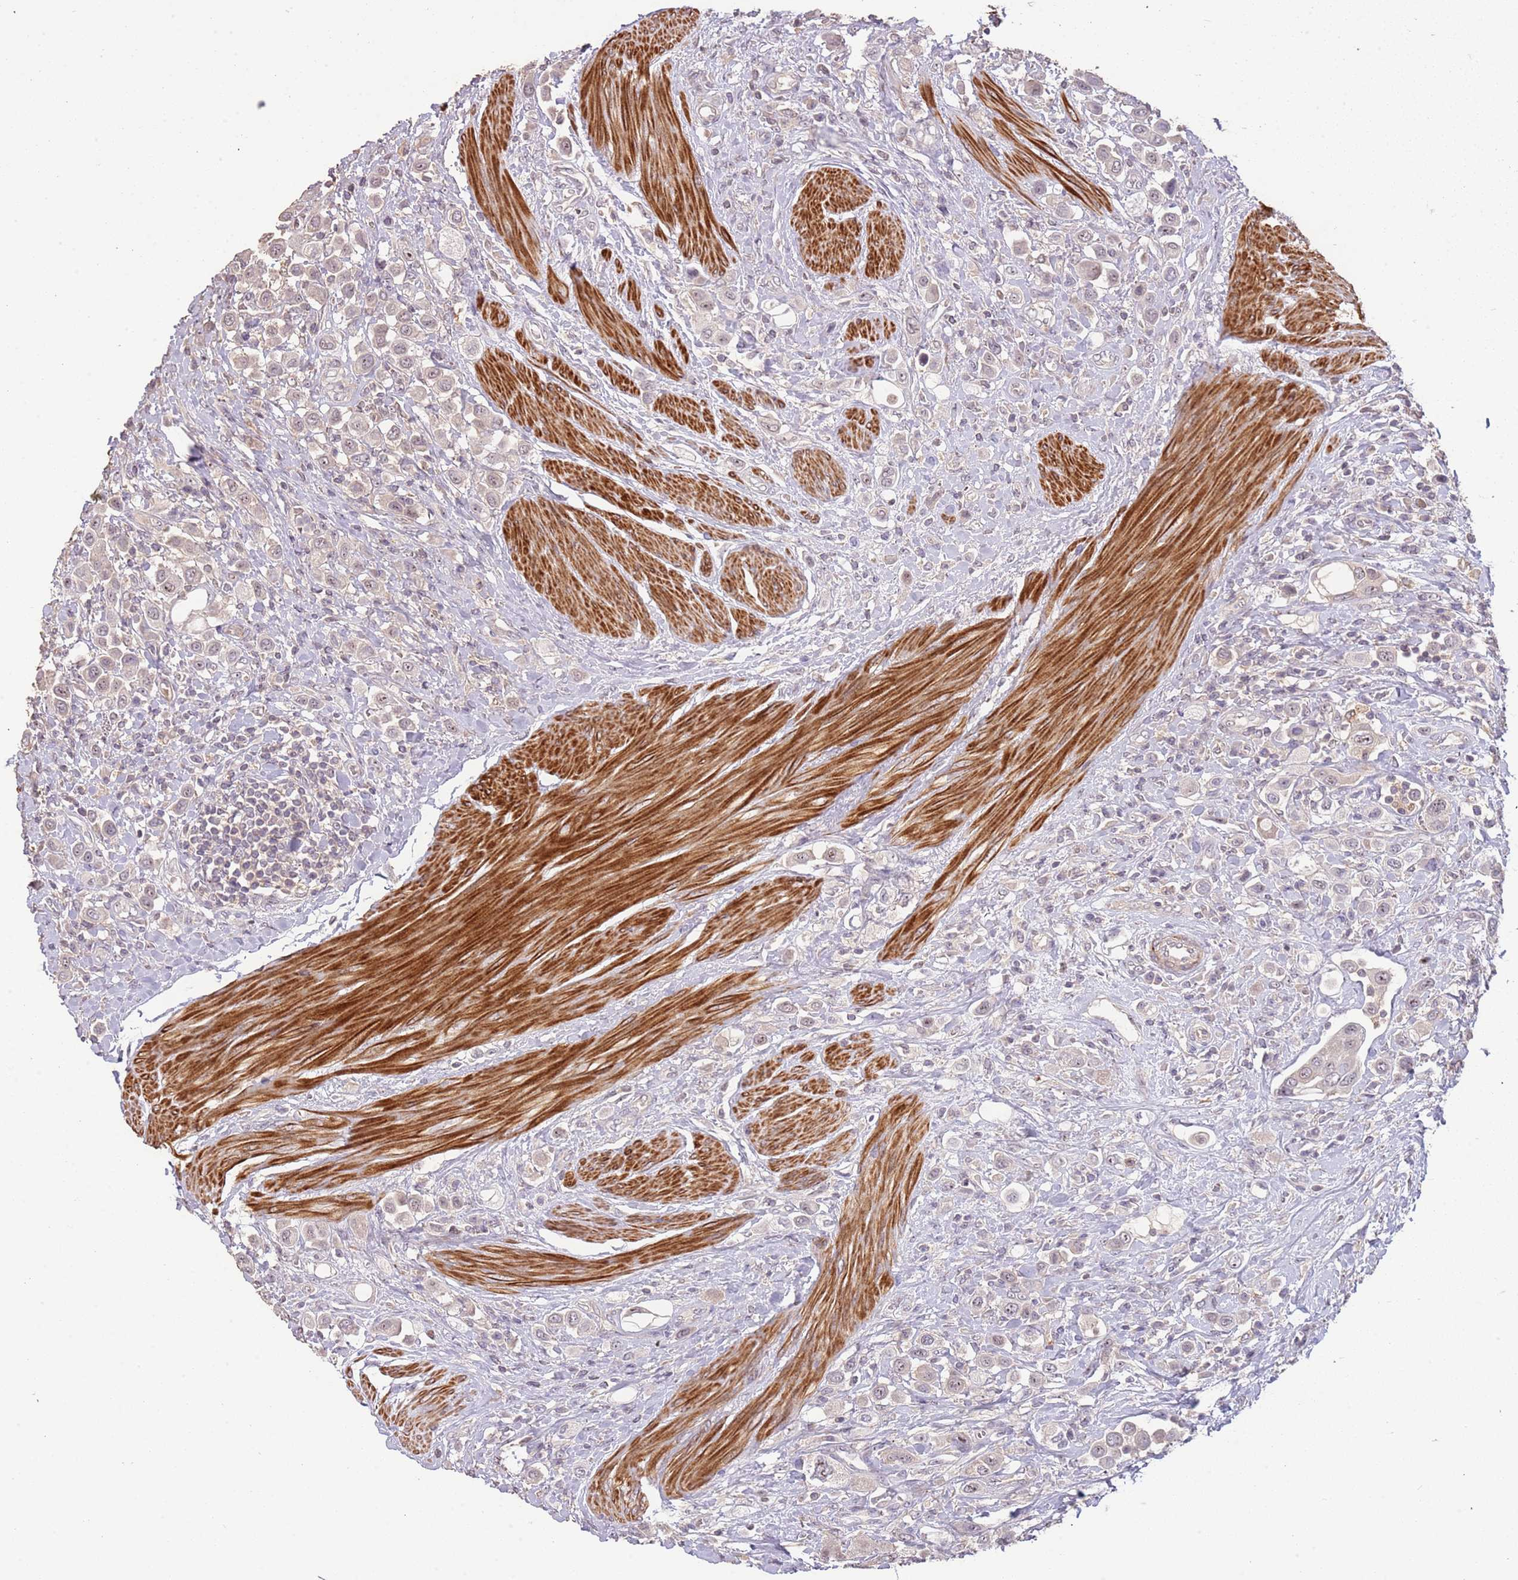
{"staining": {"intensity": "negative", "quantity": "none", "location": "none"}, "tissue": "urothelial cancer", "cell_type": "Tumor cells", "image_type": "cancer", "snomed": [{"axis": "morphology", "description": "Urothelial carcinoma, High grade"}, {"axis": "topography", "description": "Urinary bladder"}], "caption": "Immunohistochemistry (IHC) micrograph of neoplastic tissue: human urothelial cancer stained with DAB (3,3'-diaminobenzidine) exhibits no significant protein positivity in tumor cells.", "gene": "ADTRP", "patient": {"sex": "male", "age": 50}}